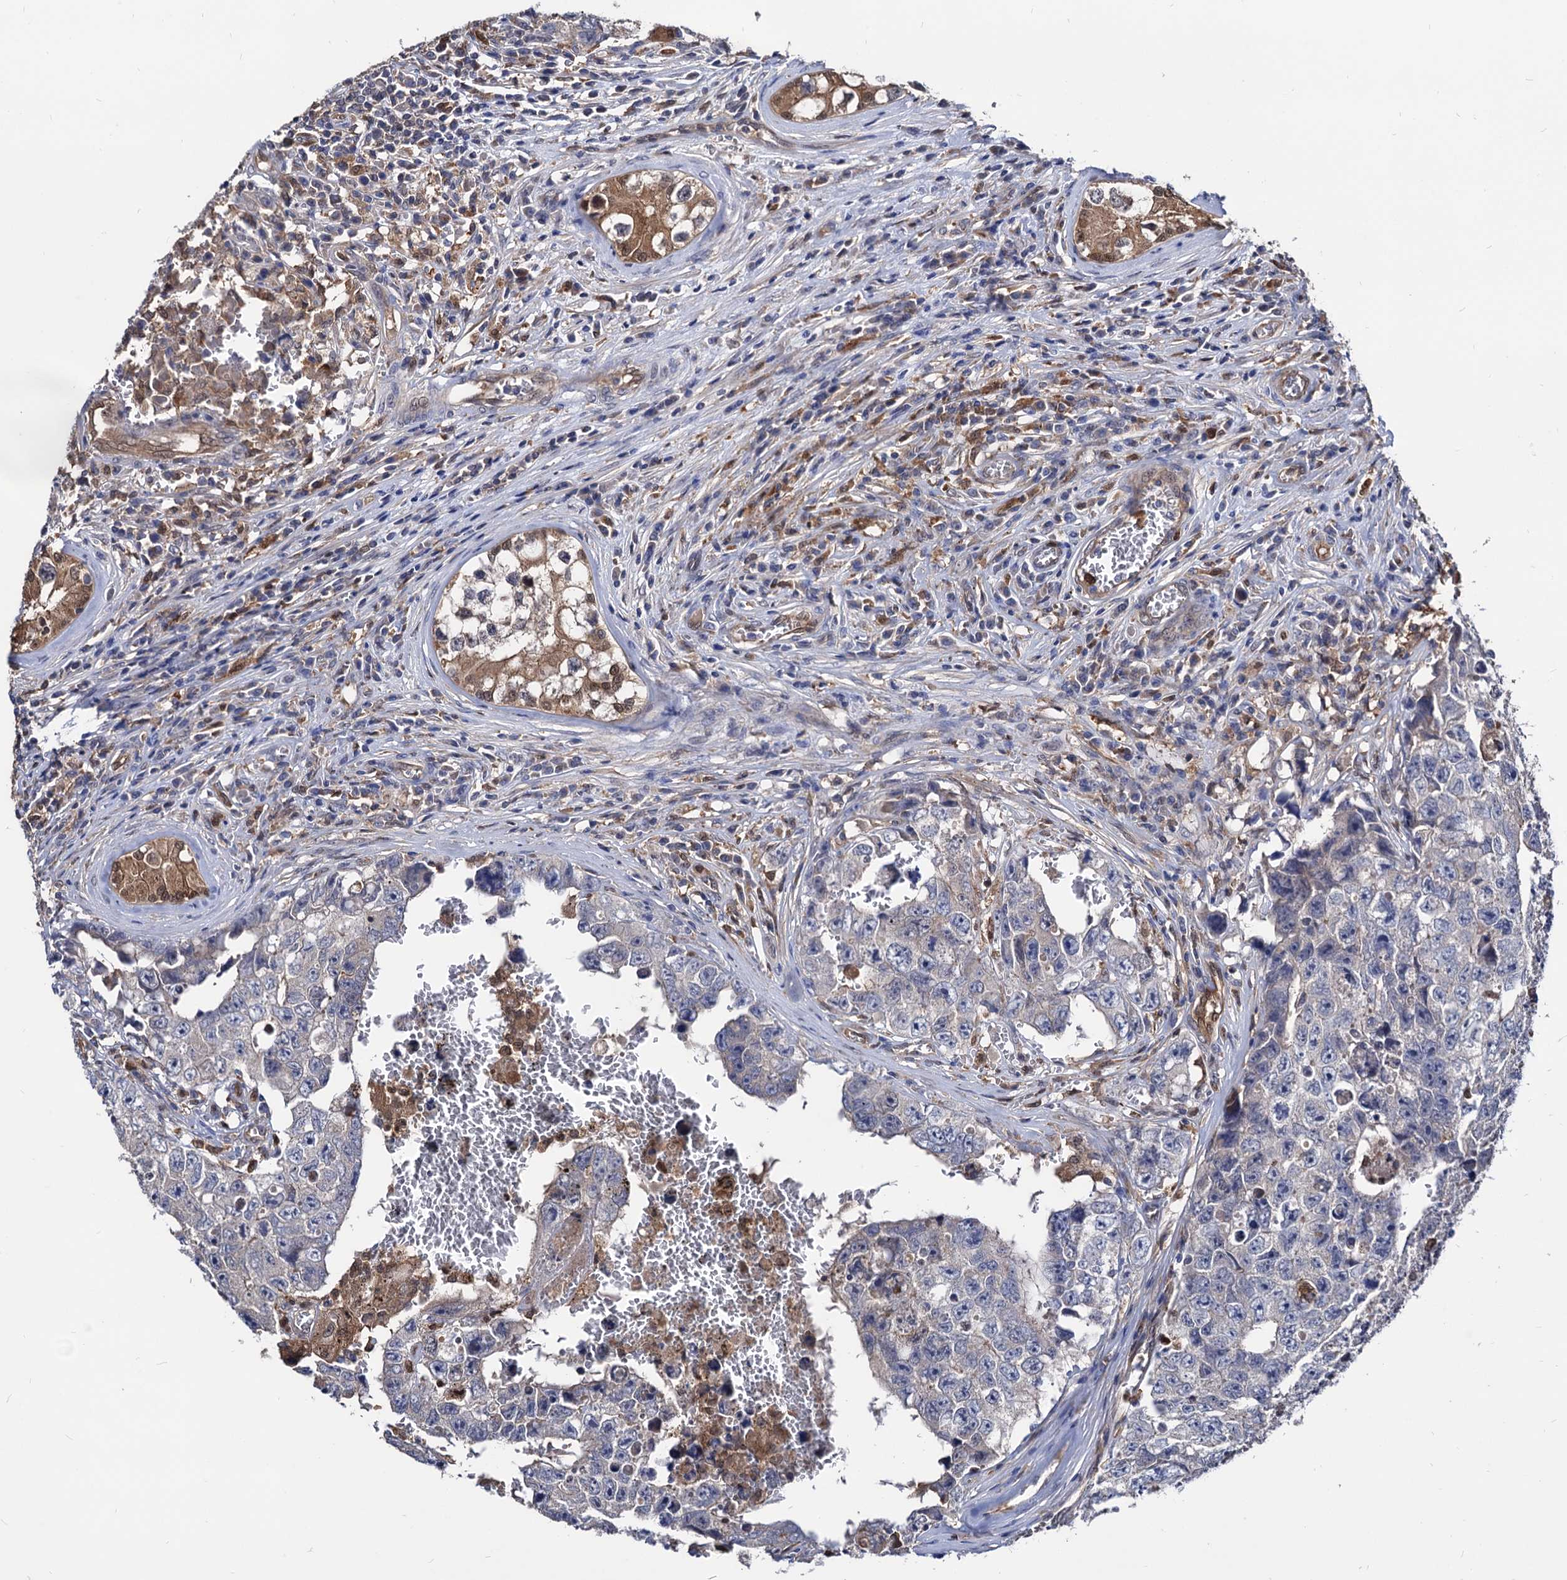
{"staining": {"intensity": "negative", "quantity": "none", "location": "none"}, "tissue": "testis cancer", "cell_type": "Tumor cells", "image_type": "cancer", "snomed": [{"axis": "morphology", "description": "Carcinoma, Embryonal, NOS"}, {"axis": "topography", "description": "Testis"}], "caption": "A high-resolution photomicrograph shows immunohistochemistry staining of testis cancer (embryonal carcinoma), which exhibits no significant positivity in tumor cells.", "gene": "CPPED1", "patient": {"sex": "male", "age": 17}}